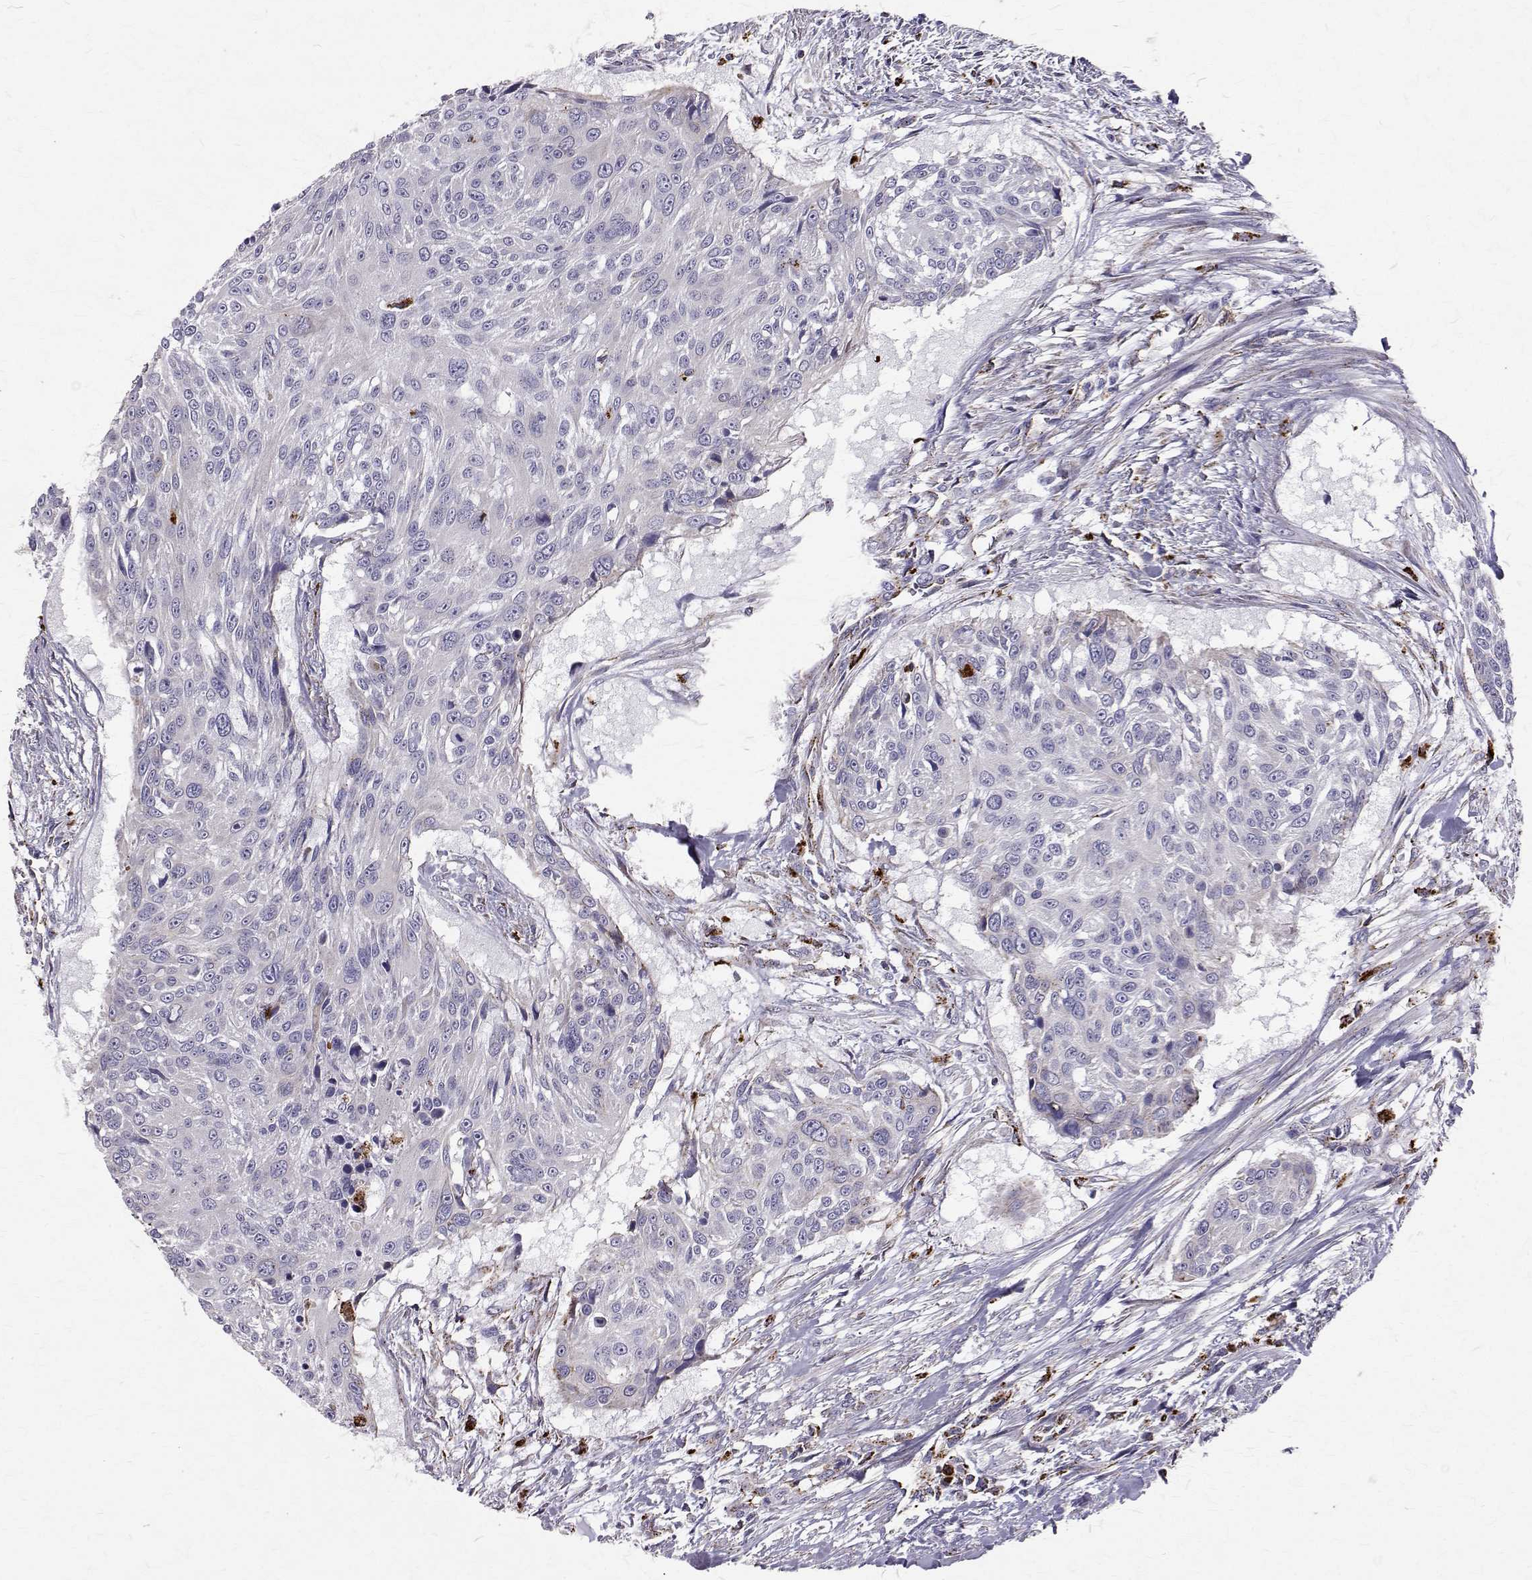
{"staining": {"intensity": "negative", "quantity": "none", "location": "none"}, "tissue": "urothelial cancer", "cell_type": "Tumor cells", "image_type": "cancer", "snomed": [{"axis": "morphology", "description": "Urothelial carcinoma, NOS"}, {"axis": "topography", "description": "Urinary bladder"}], "caption": "The photomicrograph shows no staining of tumor cells in transitional cell carcinoma.", "gene": "TPP1", "patient": {"sex": "male", "age": 55}}